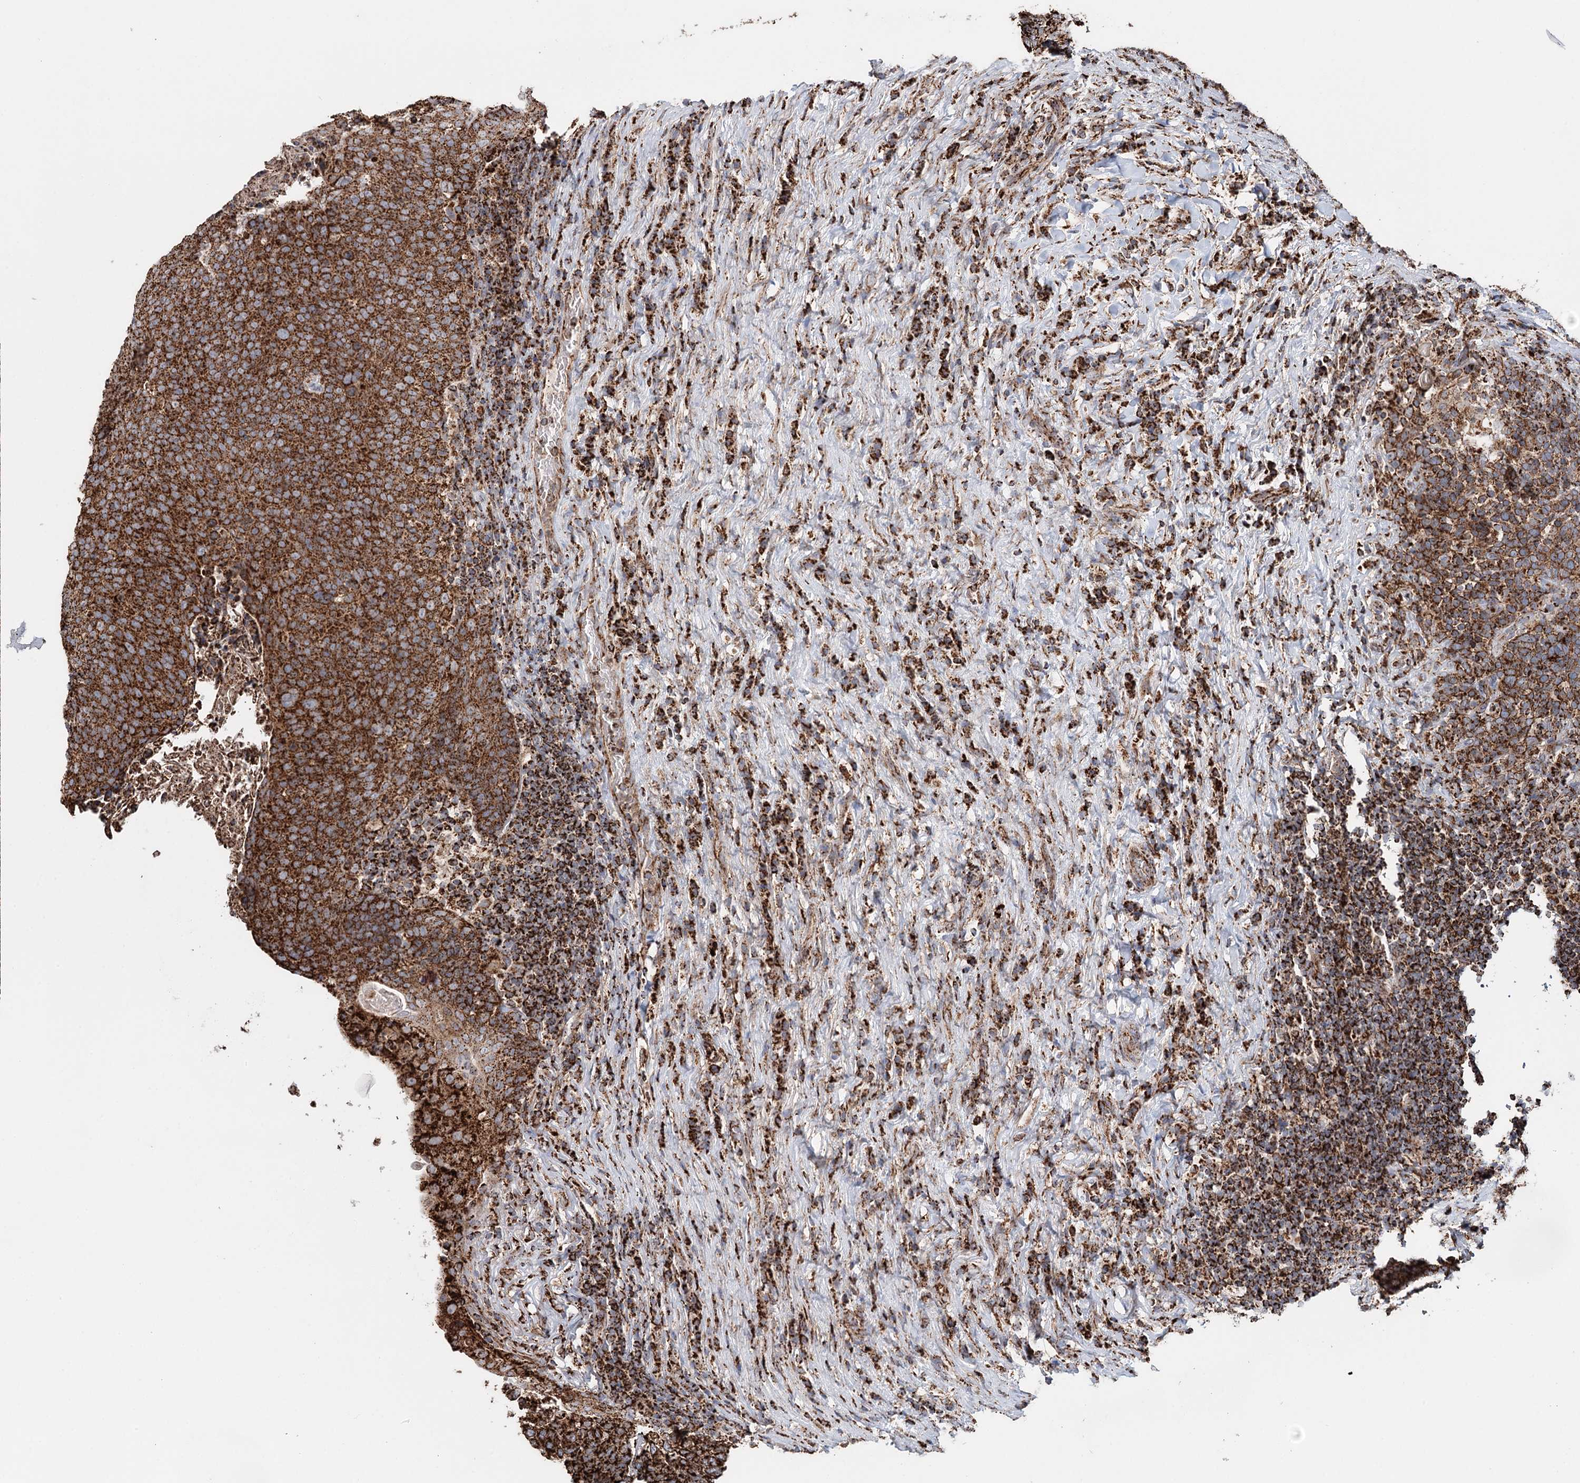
{"staining": {"intensity": "strong", "quantity": ">75%", "location": "cytoplasmic/membranous"}, "tissue": "head and neck cancer", "cell_type": "Tumor cells", "image_type": "cancer", "snomed": [{"axis": "morphology", "description": "Squamous cell carcinoma, NOS"}, {"axis": "morphology", "description": "Squamous cell carcinoma, metastatic, NOS"}, {"axis": "topography", "description": "Lymph node"}, {"axis": "topography", "description": "Head-Neck"}], "caption": "Protein staining by immunohistochemistry shows strong cytoplasmic/membranous staining in about >75% of tumor cells in head and neck cancer.", "gene": "APH1A", "patient": {"sex": "male", "age": 62}}